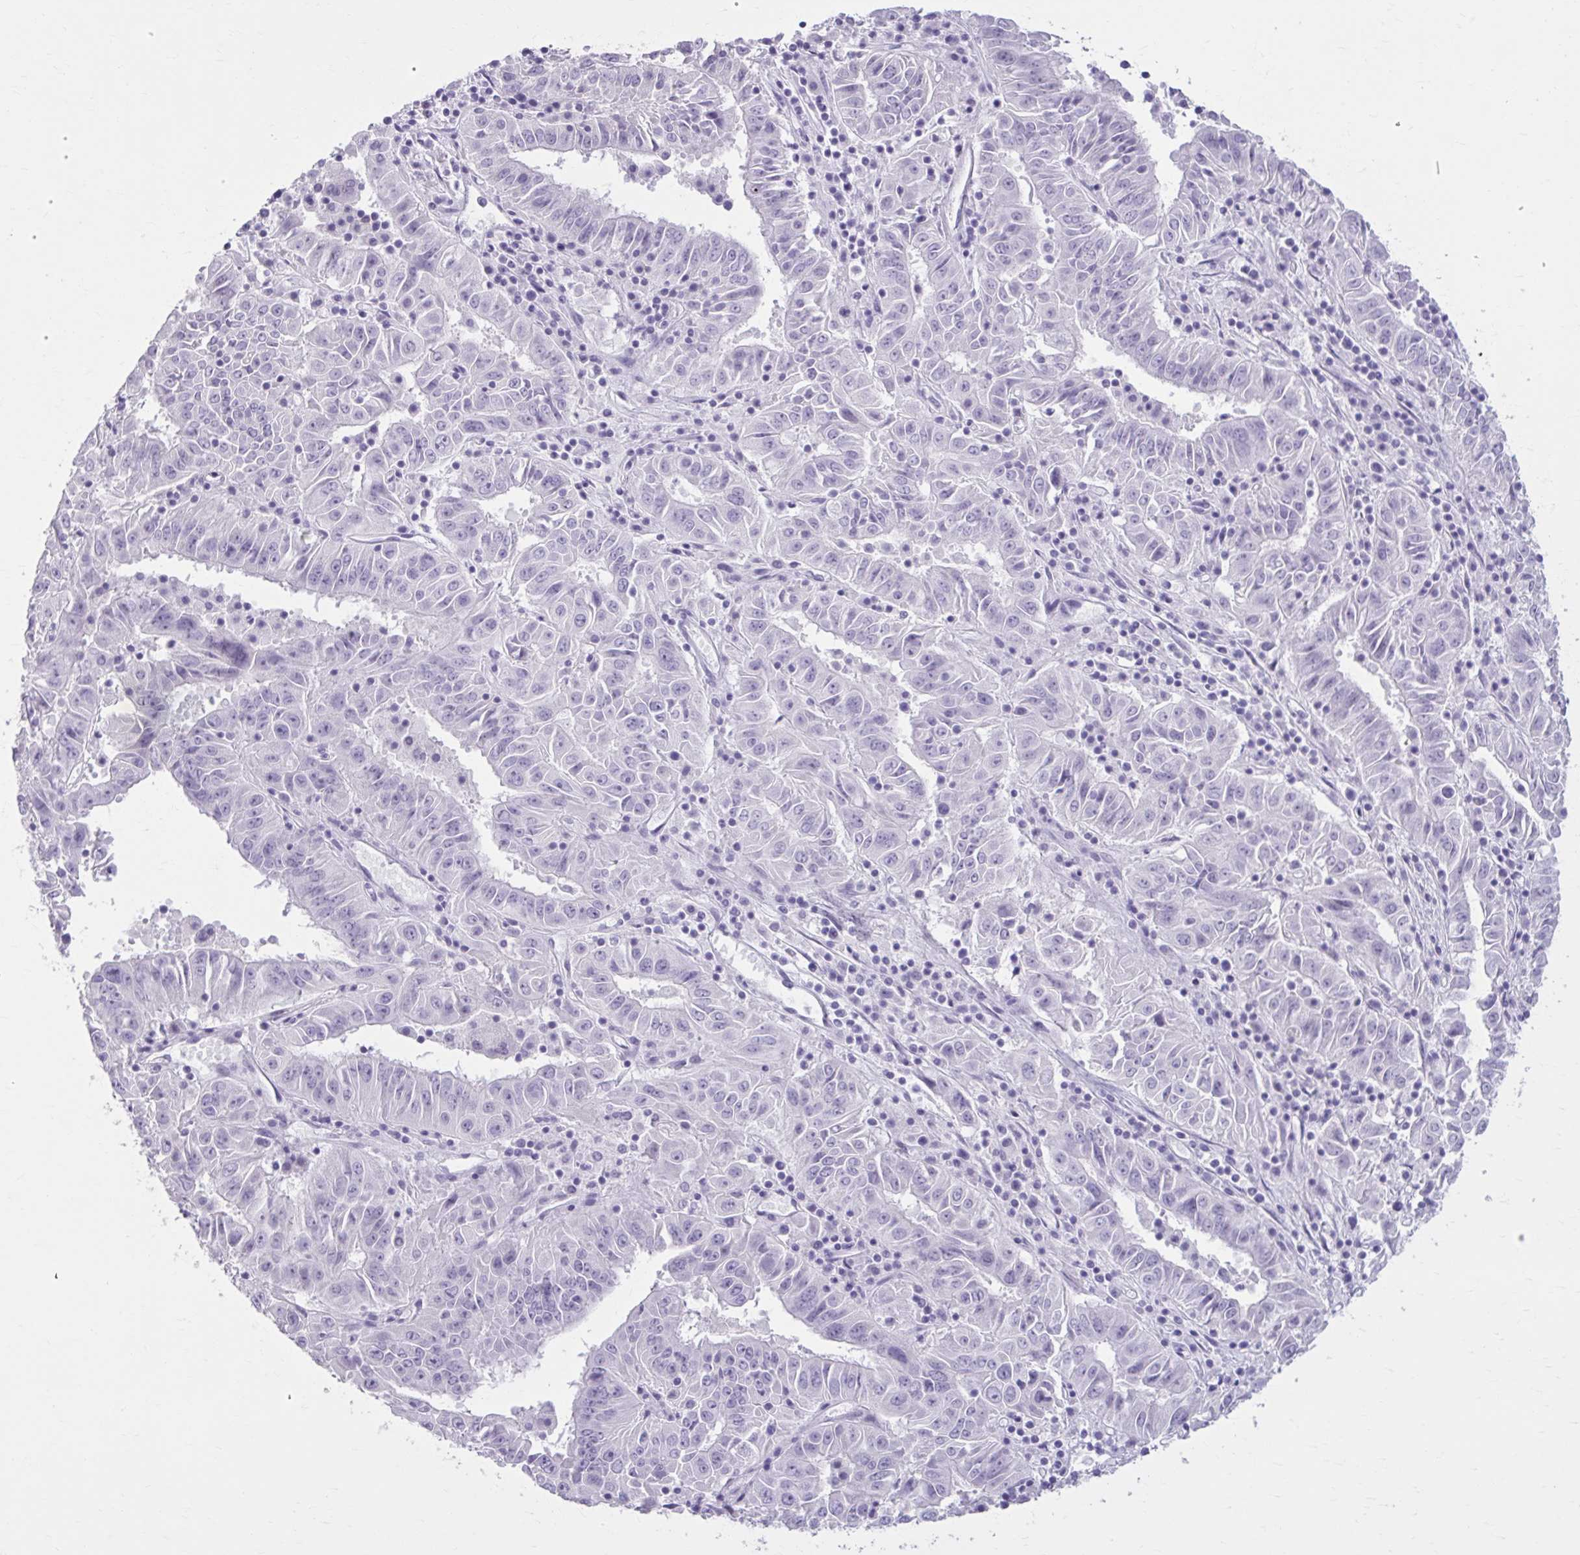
{"staining": {"intensity": "negative", "quantity": "none", "location": "none"}, "tissue": "pancreatic cancer", "cell_type": "Tumor cells", "image_type": "cancer", "snomed": [{"axis": "morphology", "description": "Adenocarcinoma, NOS"}, {"axis": "topography", "description": "Pancreas"}], "caption": "High magnification brightfield microscopy of pancreatic cancer stained with DAB (brown) and counterstained with hematoxylin (blue): tumor cells show no significant expression. (DAB (3,3'-diaminobenzidine) immunohistochemistry (IHC), high magnification).", "gene": "OR4B1", "patient": {"sex": "male", "age": 63}}